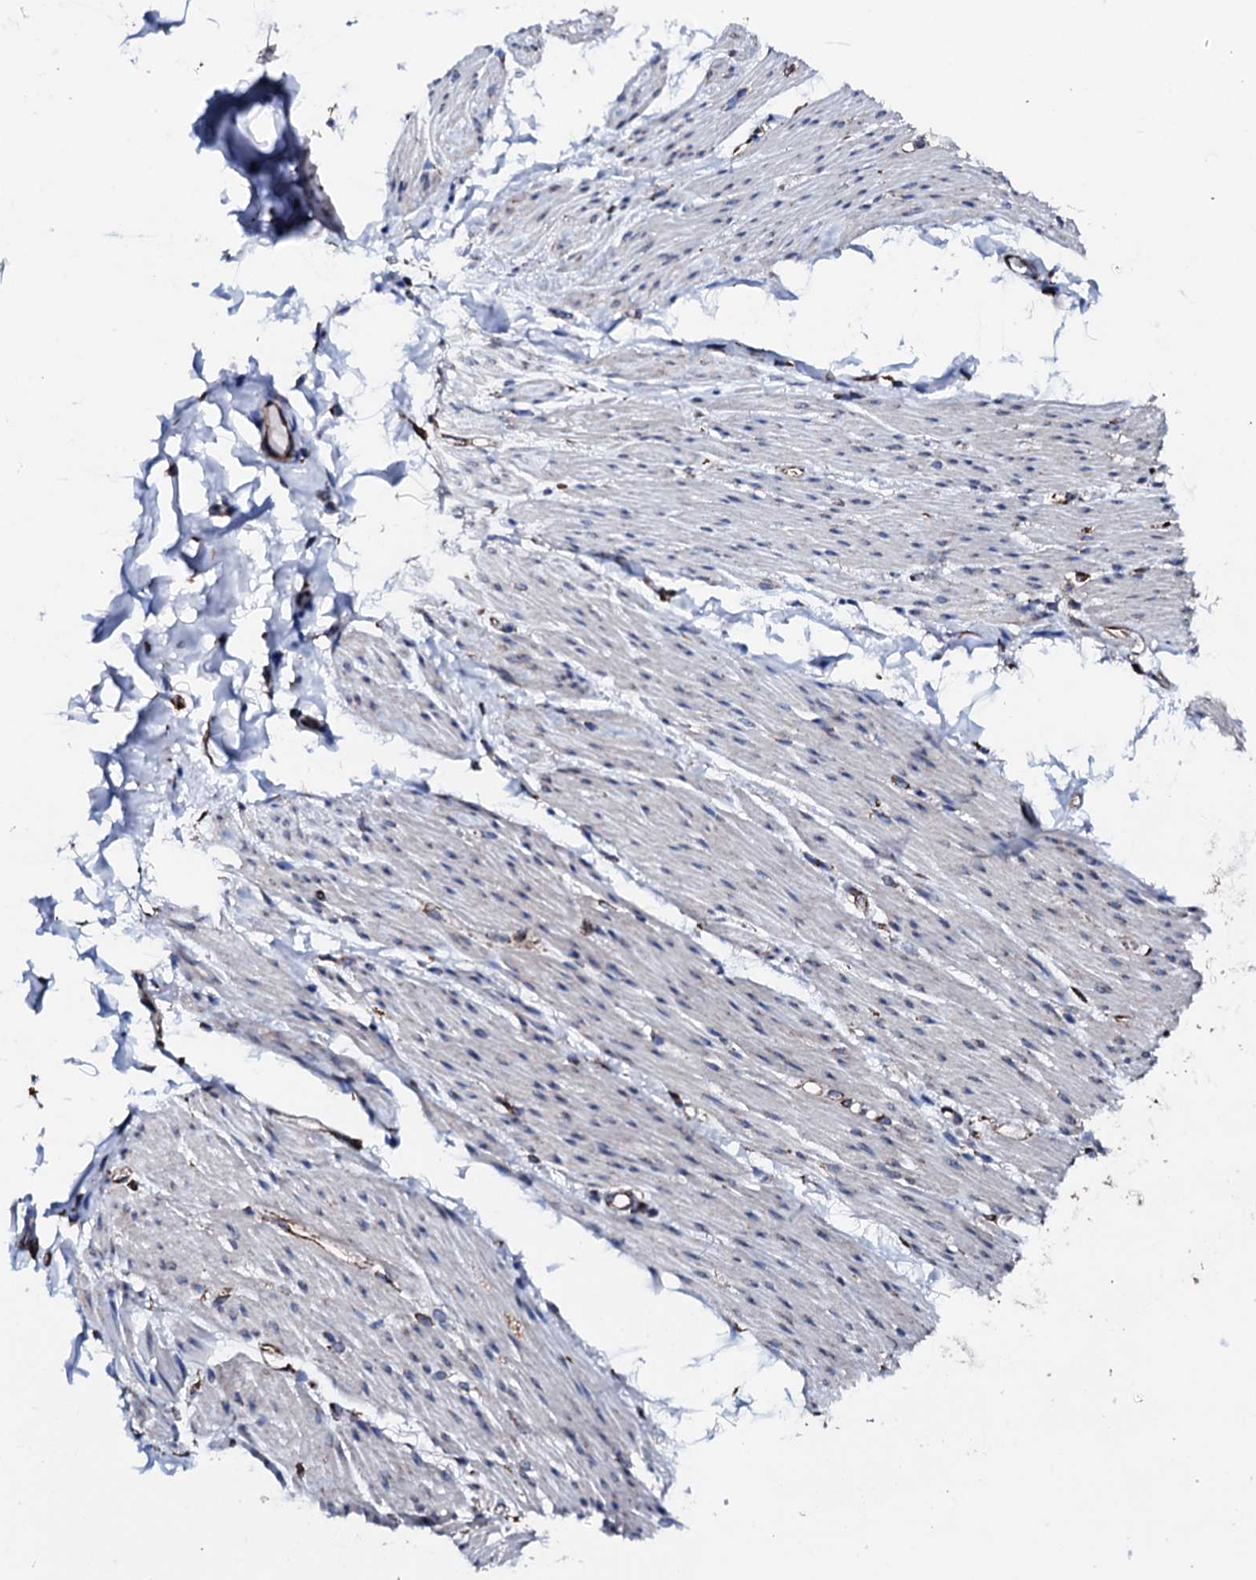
{"staining": {"intensity": "negative", "quantity": "none", "location": "none"}, "tissue": "adipose tissue", "cell_type": "Adipocytes", "image_type": "normal", "snomed": [{"axis": "morphology", "description": "Normal tissue, NOS"}, {"axis": "topography", "description": "Colon"}, {"axis": "topography", "description": "Peripheral nerve tissue"}], "caption": "This is an immunohistochemistry (IHC) histopathology image of benign adipose tissue. There is no expression in adipocytes.", "gene": "AMDHD1", "patient": {"sex": "female", "age": 61}}